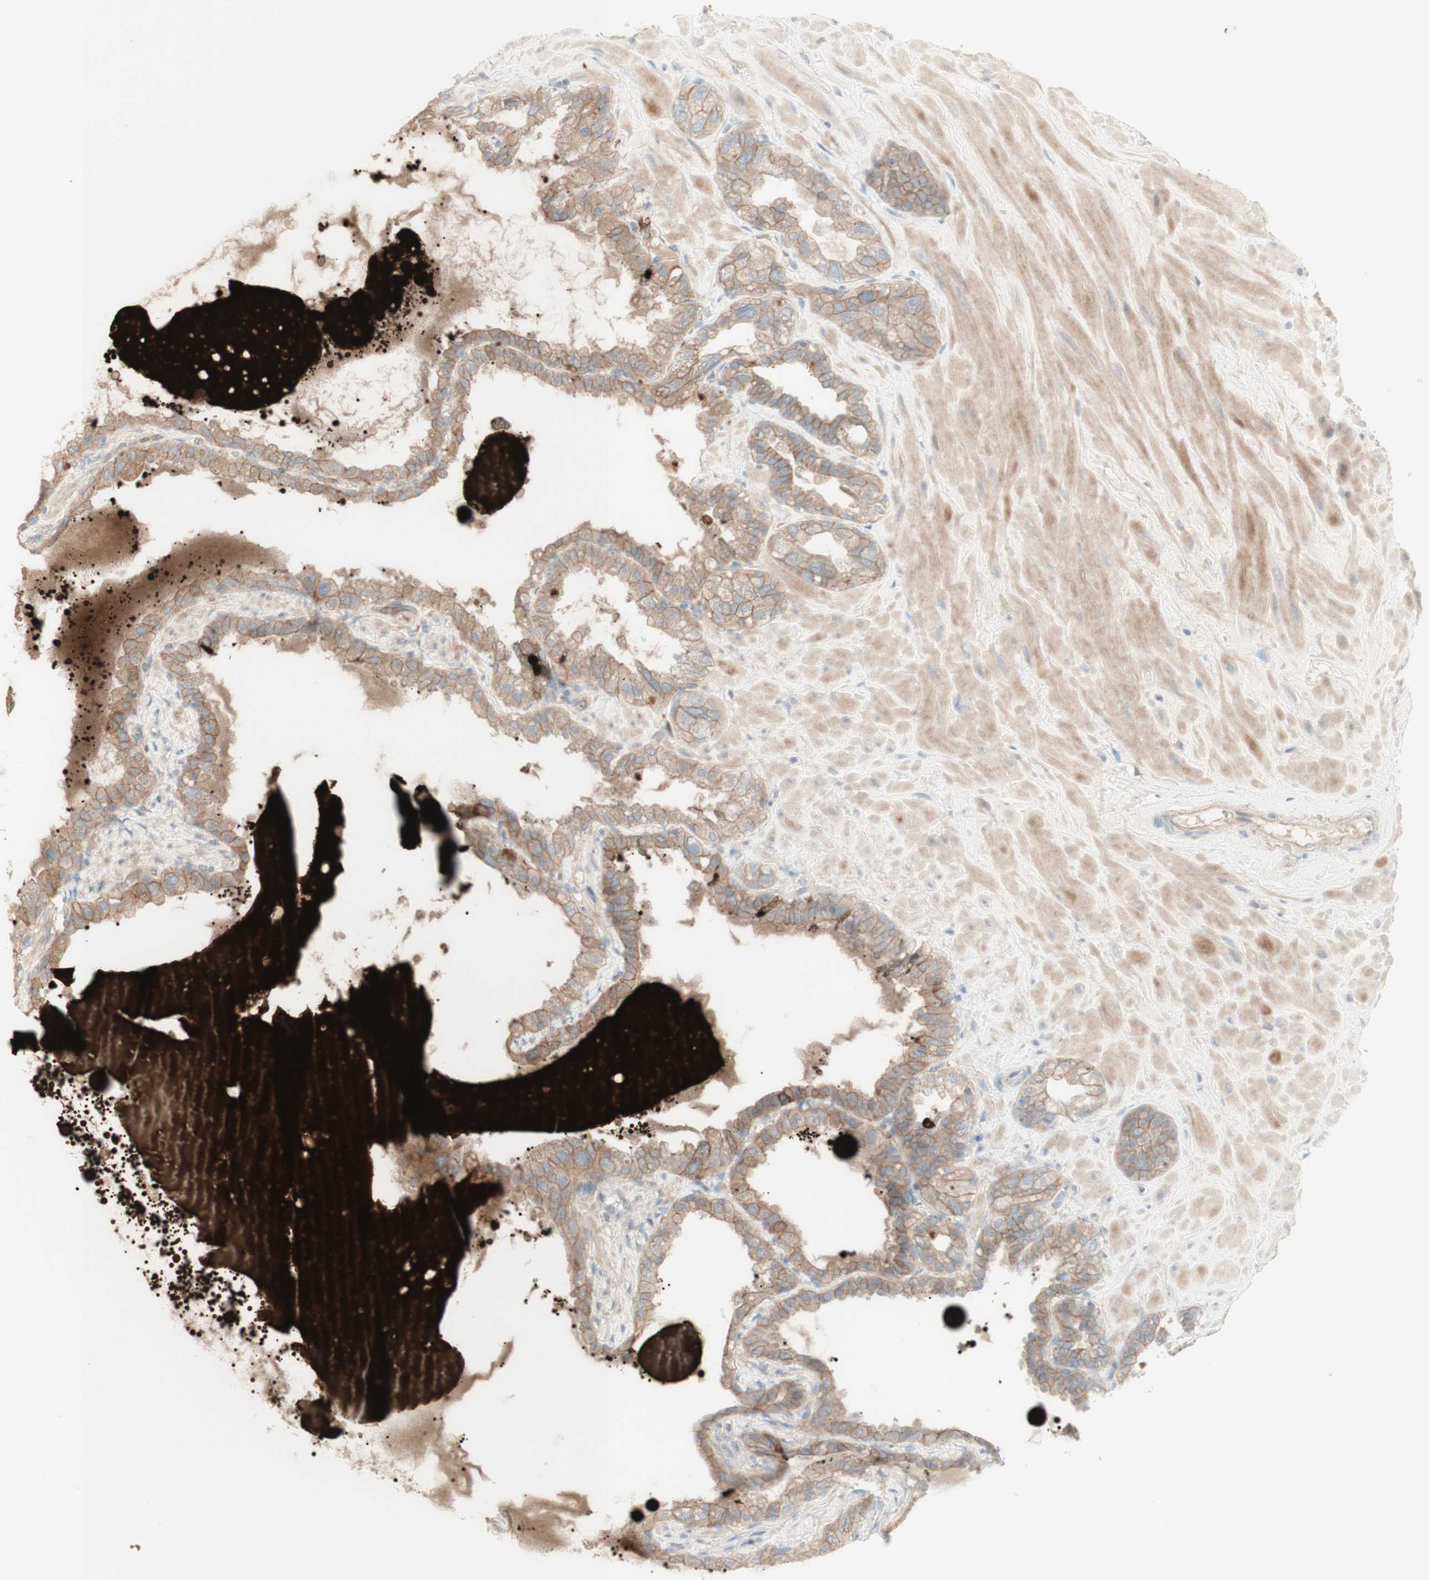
{"staining": {"intensity": "moderate", "quantity": ">75%", "location": "cytoplasmic/membranous"}, "tissue": "seminal vesicle", "cell_type": "Glandular cells", "image_type": "normal", "snomed": [{"axis": "morphology", "description": "Normal tissue, NOS"}, {"axis": "topography", "description": "Seminal veicle"}], "caption": "Immunohistochemistry (DAB (3,3'-diaminobenzidine)) staining of unremarkable seminal vesicle demonstrates moderate cytoplasmic/membranous protein expression in about >75% of glandular cells.", "gene": "PTGER4", "patient": {"sex": "male", "age": 68}}